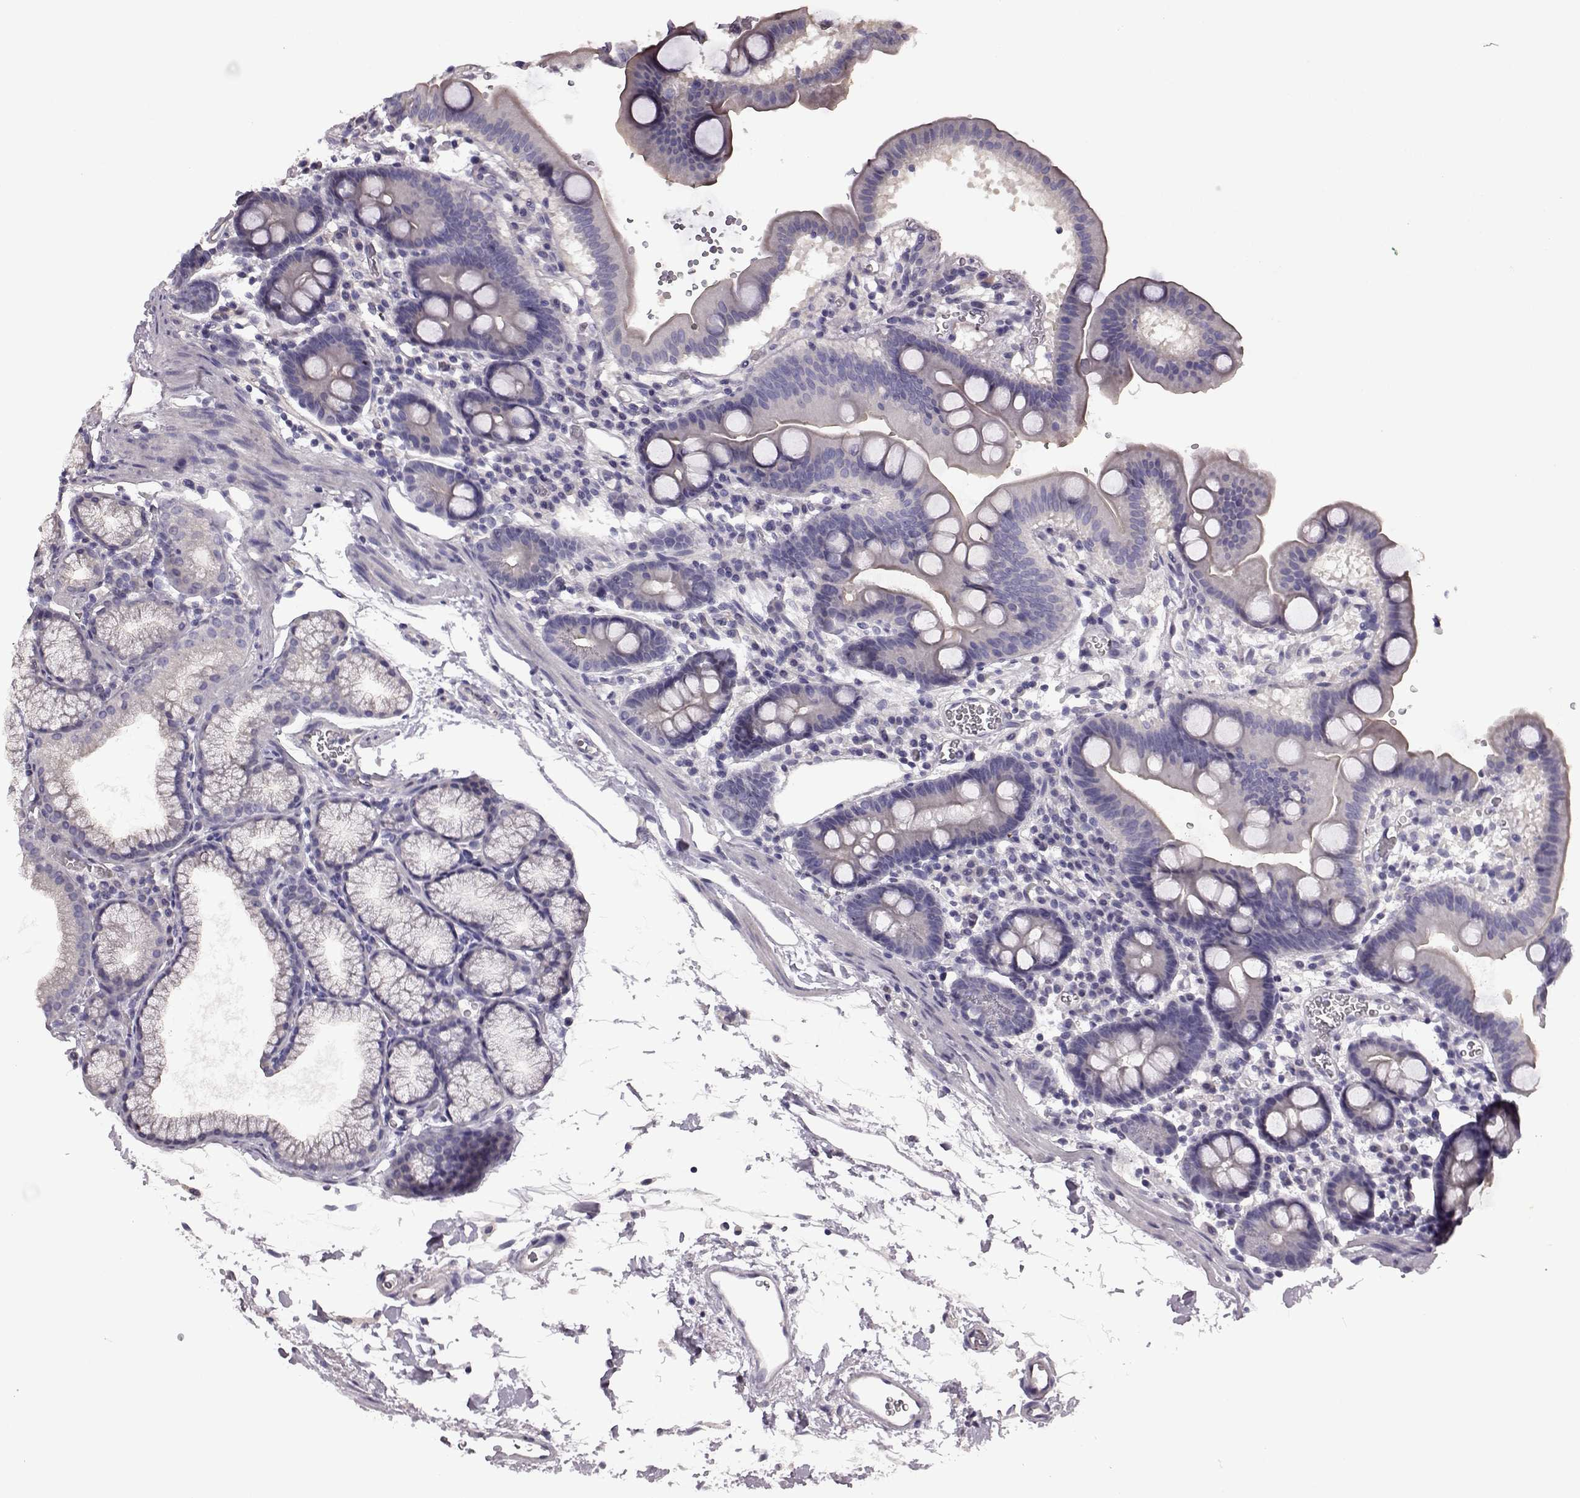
{"staining": {"intensity": "negative", "quantity": "none", "location": "none"}, "tissue": "duodenum", "cell_type": "Glandular cells", "image_type": "normal", "snomed": [{"axis": "morphology", "description": "Normal tissue, NOS"}, {"axis": "topography", "description": "Duodenum"}], "caption": "DAB (3,3'-diaminobenzidine) immunohistochemical staining of benign duodenum demonstrates no significant staining in glandular cells.", "gene": "EDDM3B", "patient": {"sex": "male", "age": 59}}